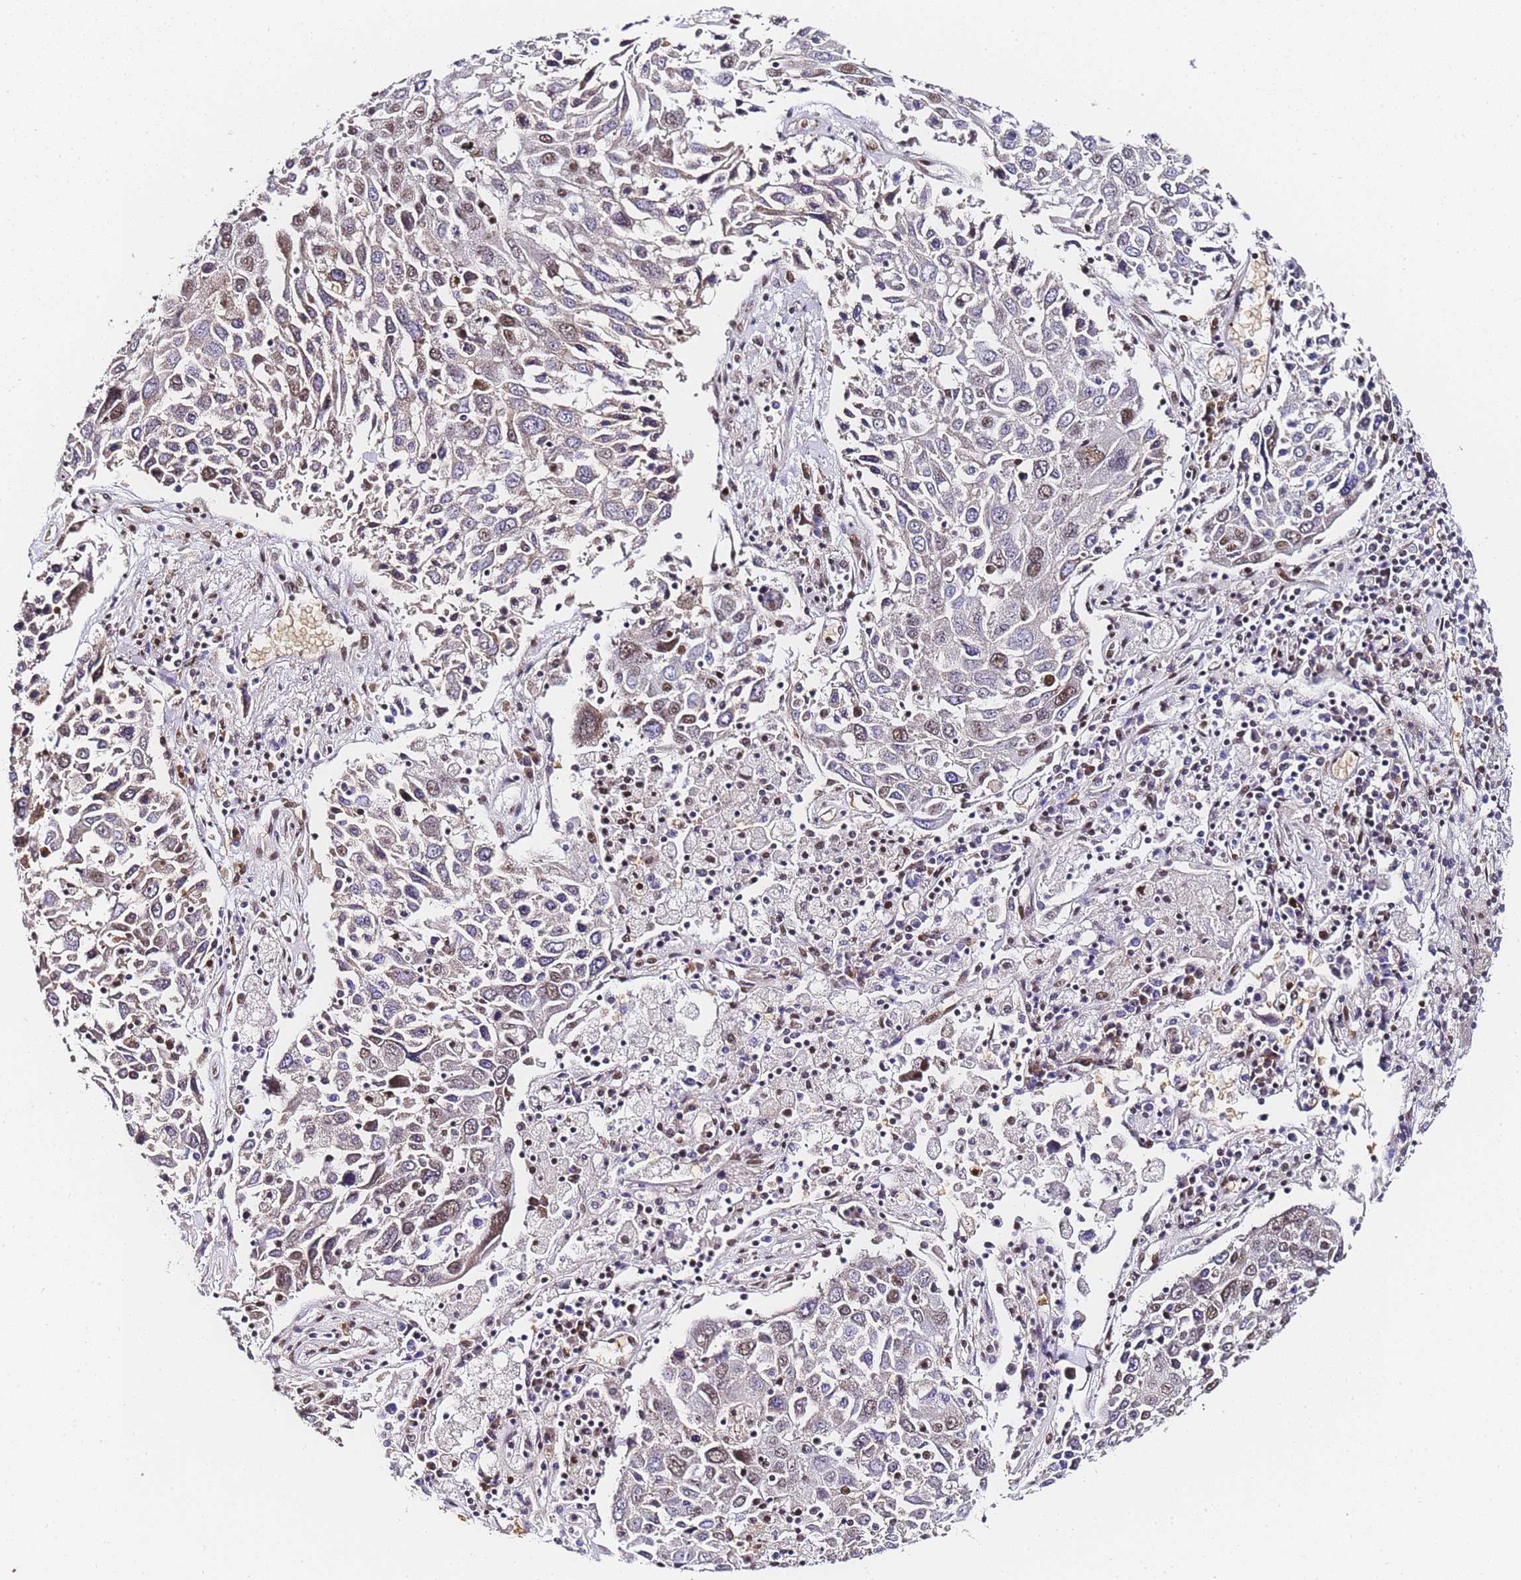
{"staining": {"intensity": "weak", "quantity": "<25%", "location": "cytoplasmic/membranous,nuclear"}, "tissue": "lung cancer", "cell_type": "Tumor cells", "image_type": "cancer", "snomed": [{"axis": "morphology", "description": "Squamous cell carcinoma, NOS"}, {"axis": "topography", "description": "Lung"}], "caption": "Tumor cells are negative for brown protein staining in squamous cell carcinoma (lung).", "gene": "POLR1A", "patient": {"sex": "male", "age": 65}}